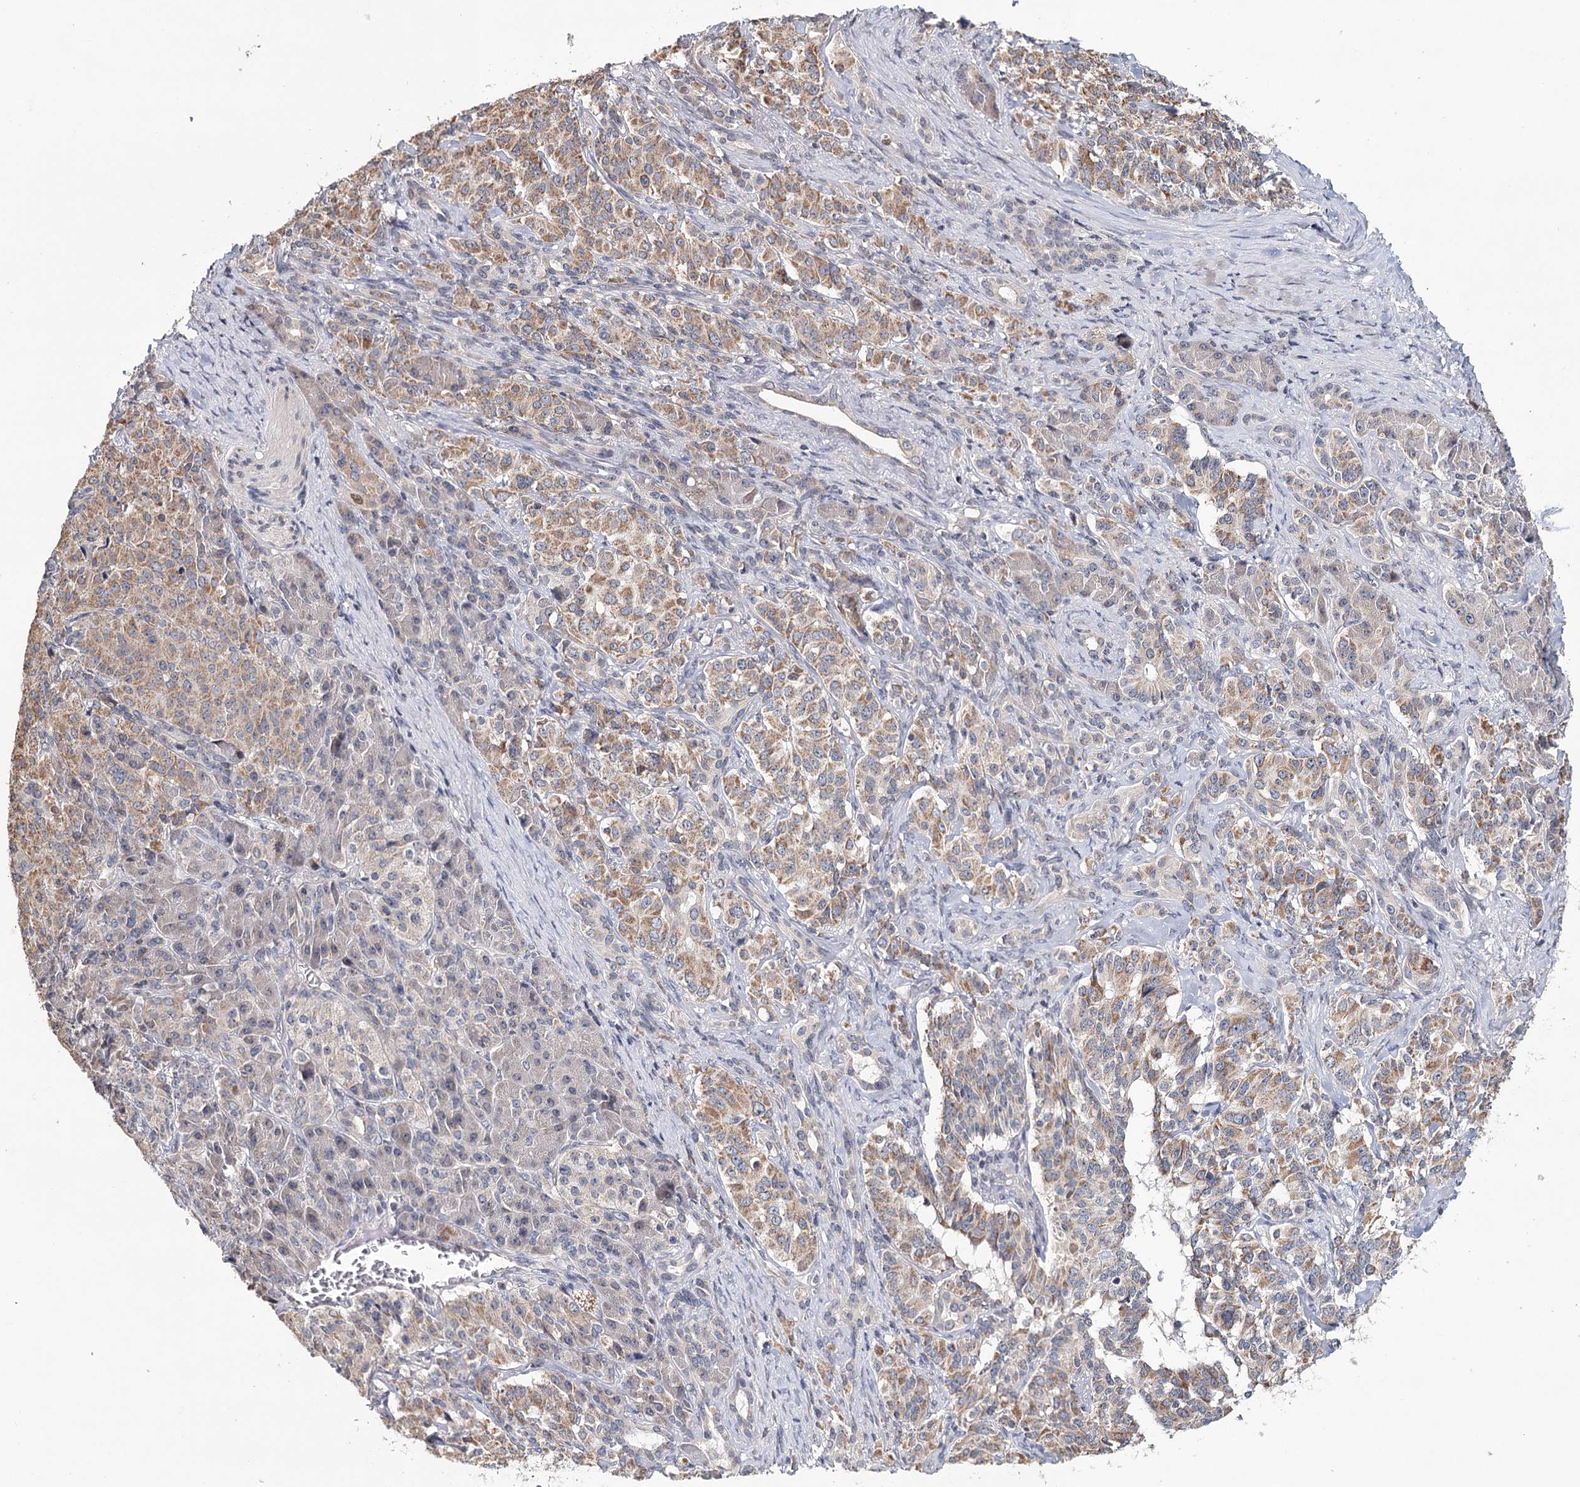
{"staining": {"intensity": "moderate", "quantity": ">75%", "location": "cytoplasmic/membranous"}, "tissue": "pancreatic cancer", "cell_type": "Tumor cells", "image_type": "cancer", "snomed": [{"axis": "morphology", "description": "Adenocarcinoma, NOS"}, {"axis": "topography", "description": "Pancreas"}], "caption": "DAB immunohistochemical staining of human adenocarcinoma (pancreatic) demonstrates moderate cytoplasmic/membranous protein positivity in approximately >75% of tumor cells.", "gene": "ICOS", "patient": {"sex": "female", "age": 74}}